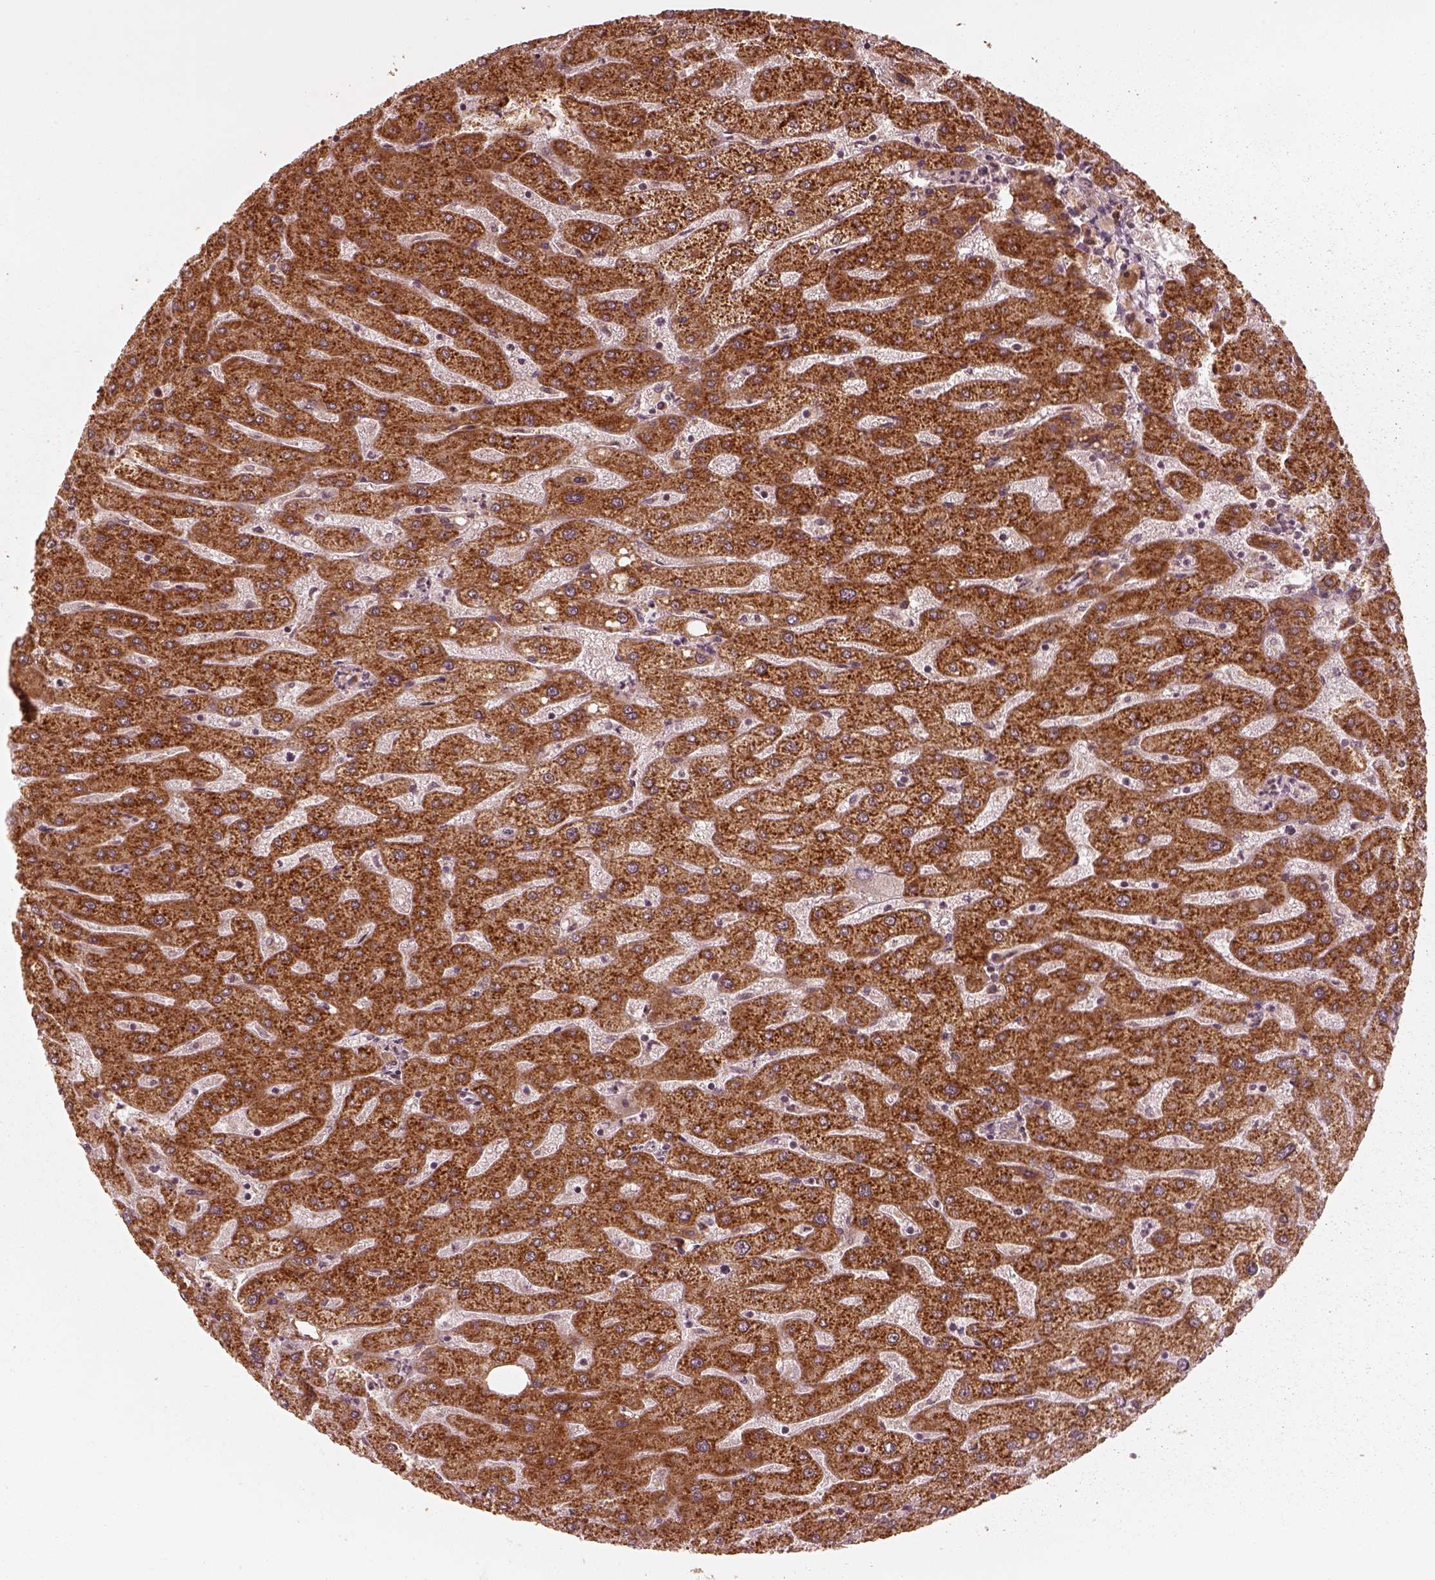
{"staining": {"intensity": "moderate", "quantity": ">75%", "location": "cytoplasmic/membranous"}, "tissue": "liver", "cell_type": "Cholangiocytes", "image_type": "normal", "snomed": [{"axis": "morphology", "description": "Normal tissue, NOS"}, {"axis": "topography", "description": "Liver"}], "caption": "Moderate cytoplasmic/membranous positivity for a protein is seen in approximately >75% of cholangiocytes of benign liver using immunohistochemistry (IHC).", "gene": "DNAJC25", "patient": {"sex": "male", "age": 67}}